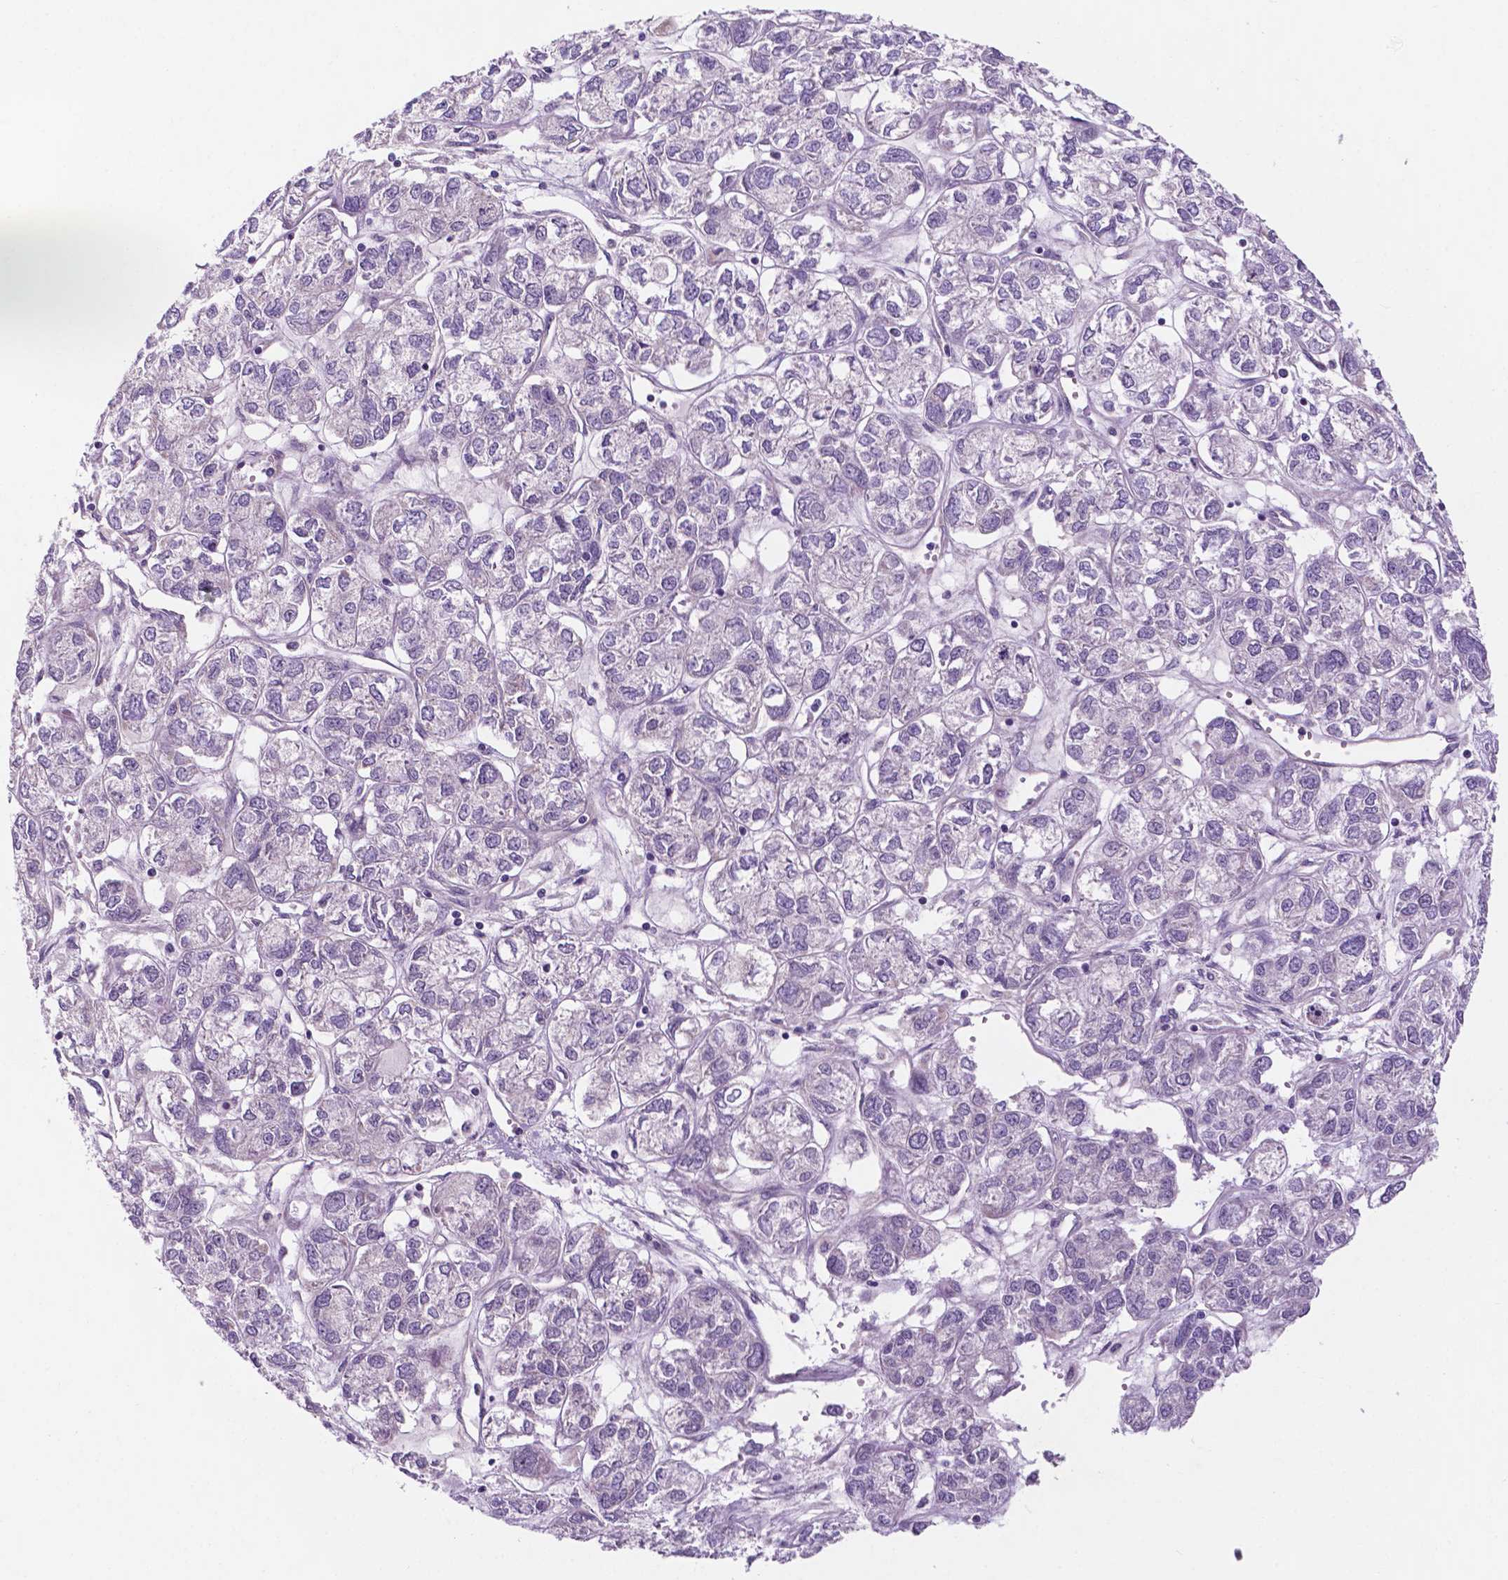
{"staining": {"intensity": "negative", "quantity": "none", "location": "none"}, "tissue": "ovarian cancer", "cell_type": "Tumor cells", "image_type": "cancer", "snomed": [{"axis": "morphology", "description": "Carcinoma, endometroid"}, {"axis": "topography", "description": "Ovary"}], "caption": "Endometroid carcinoma (ovarian) was stained to show a protein in brown. There is no significant positivity in tumor cells. (IHC, brightfield microscopy, high magnification).", "gene": "FAM50B", "patient": {"sex": "female", "age": 64}}